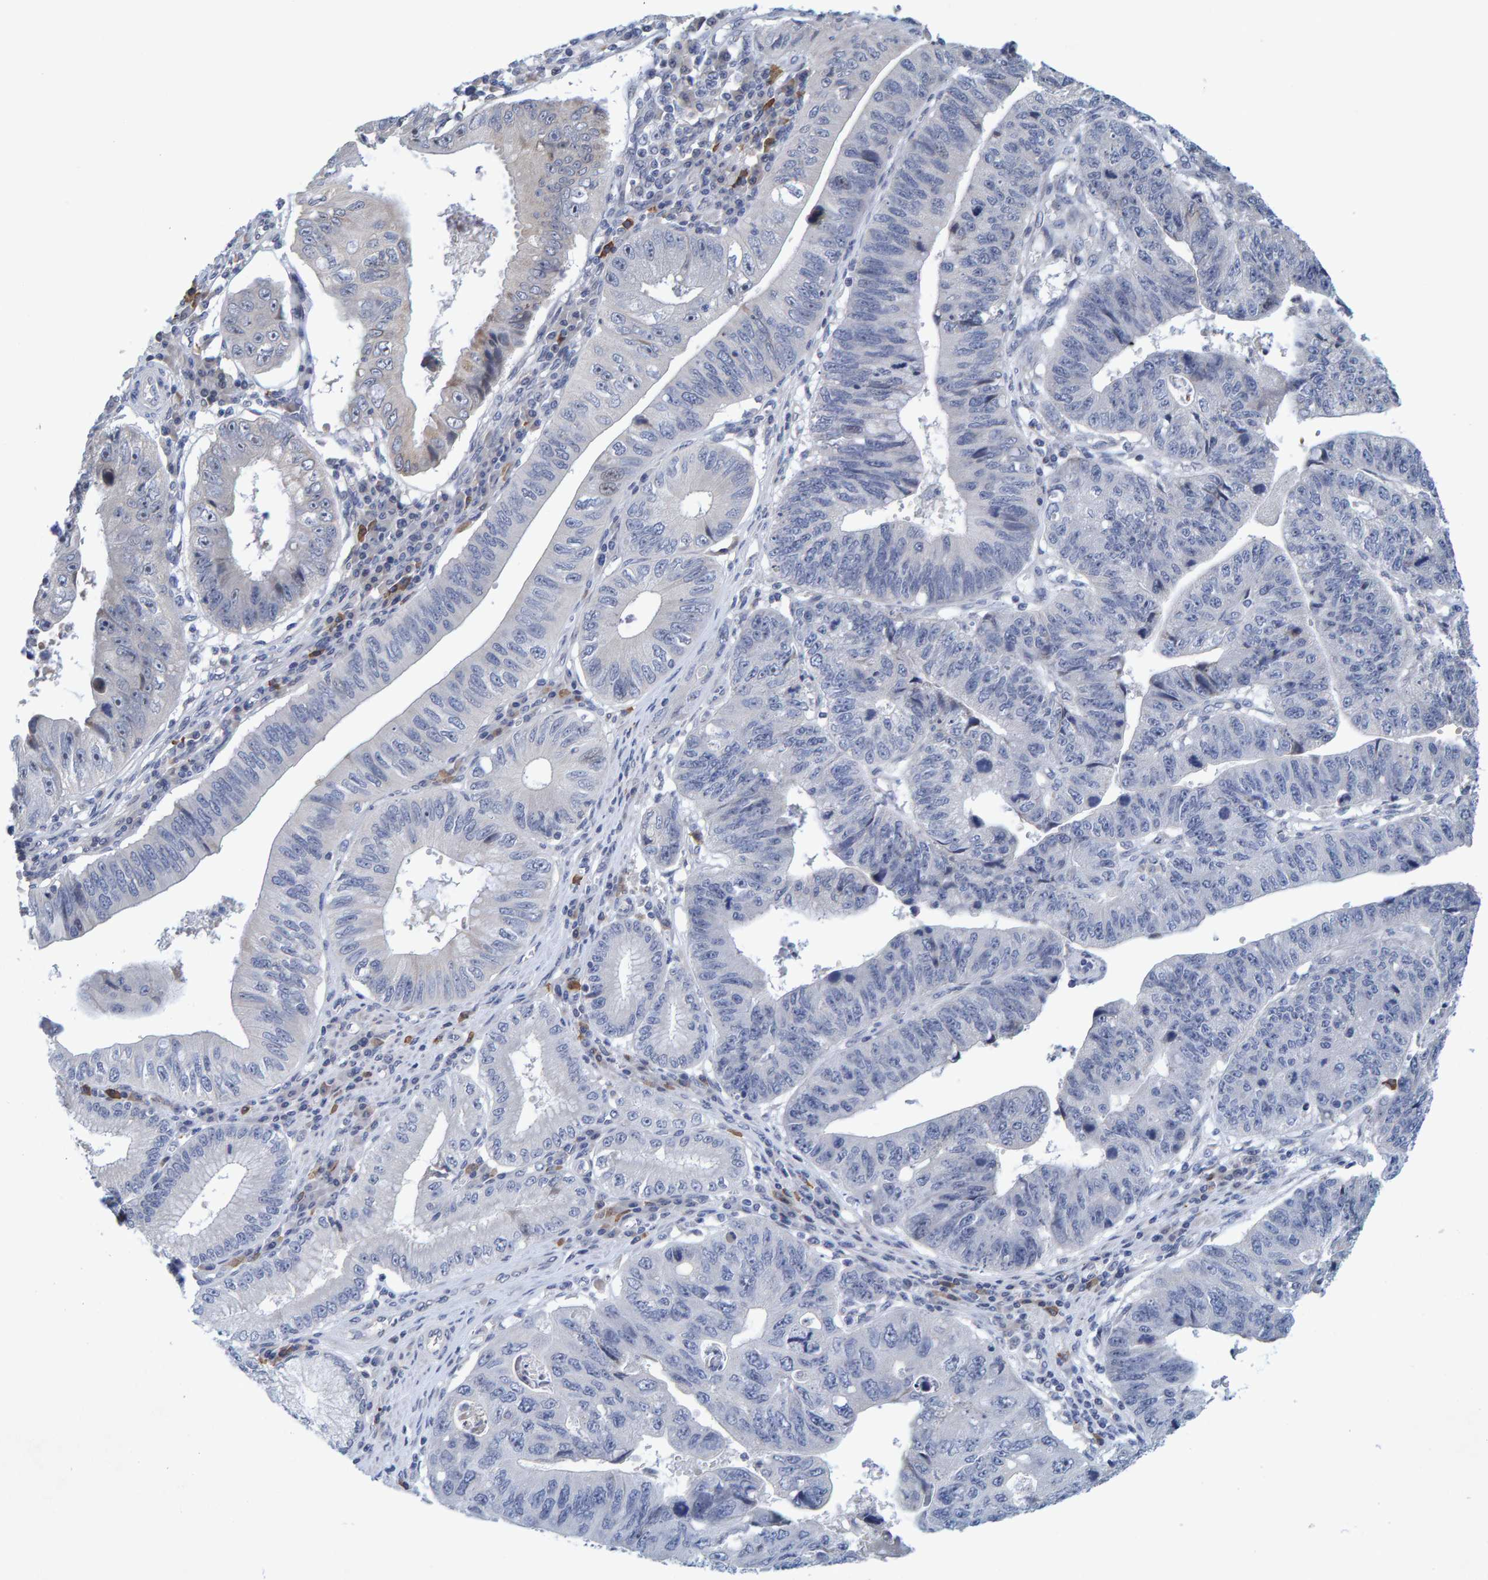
{"staining": {"intensity": "weak", "quantity": "<25%", "location": "nuclear"}, "tissue": "stomach cancer", "cell_type": "Tumor cells", "image_type": "cancer", "snomed": [{"axis": "morphology", "description": "Adenocarcinoma, NOS"}, {"axis": "topography", "description": "Stomach"}], "caption": "Stomach cancer (adenocarcinoma) was stained to show a protein in brown. There is no significant staining in tumor cells. The staining was performed using DAB (3,3'-diaminobenzidine) to visualize the protein expression in brown, while the nuclei were stained in blue with hematoxylin (Magnification: 20x).", "gene": "ZNF77", "patient": {"sex": "male", "age": 59}}